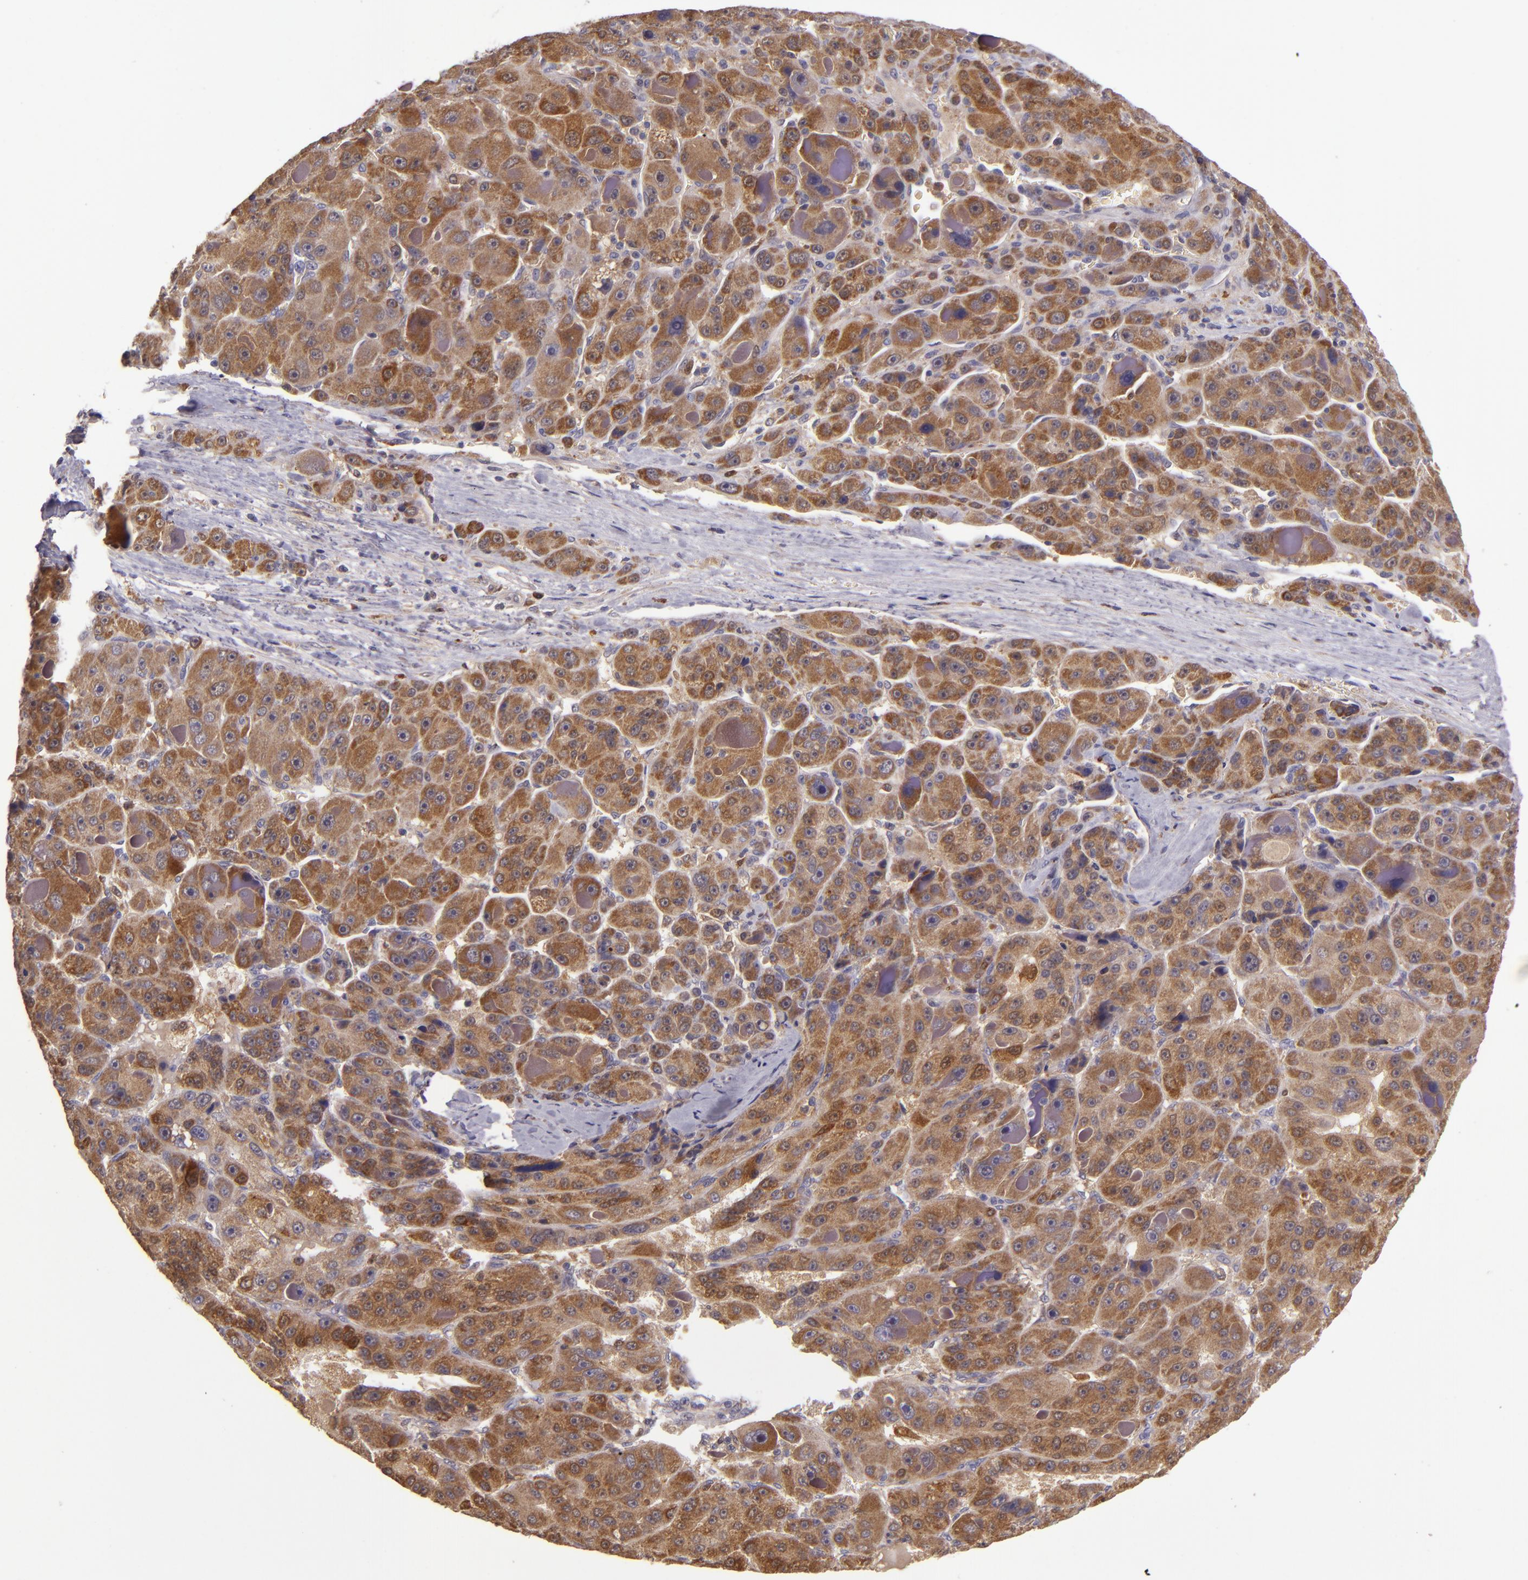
{"staining": {"intensity": "moderate", "quantity": ">75%", "location": "cytoplasmic/membranous"}, "tissue": "liver cancer", "cell_type": "Tumor cells", "image_type": "cancer", "snomed": [{"axis": "morphology", "description": "Carcinoma, Hepatocellular, NOS"}, {"axis": "topography", "description": "Liver"}], "caption": "Liver cancer (hepatocellular carcinoma) was stained to show a protein in brown. There is medium levels of moderate cytoplasmic/membranous positivity in about >75% of tumor cells.", "gene": "FHIT", "patient": {"sex": "male", "age": 76}}